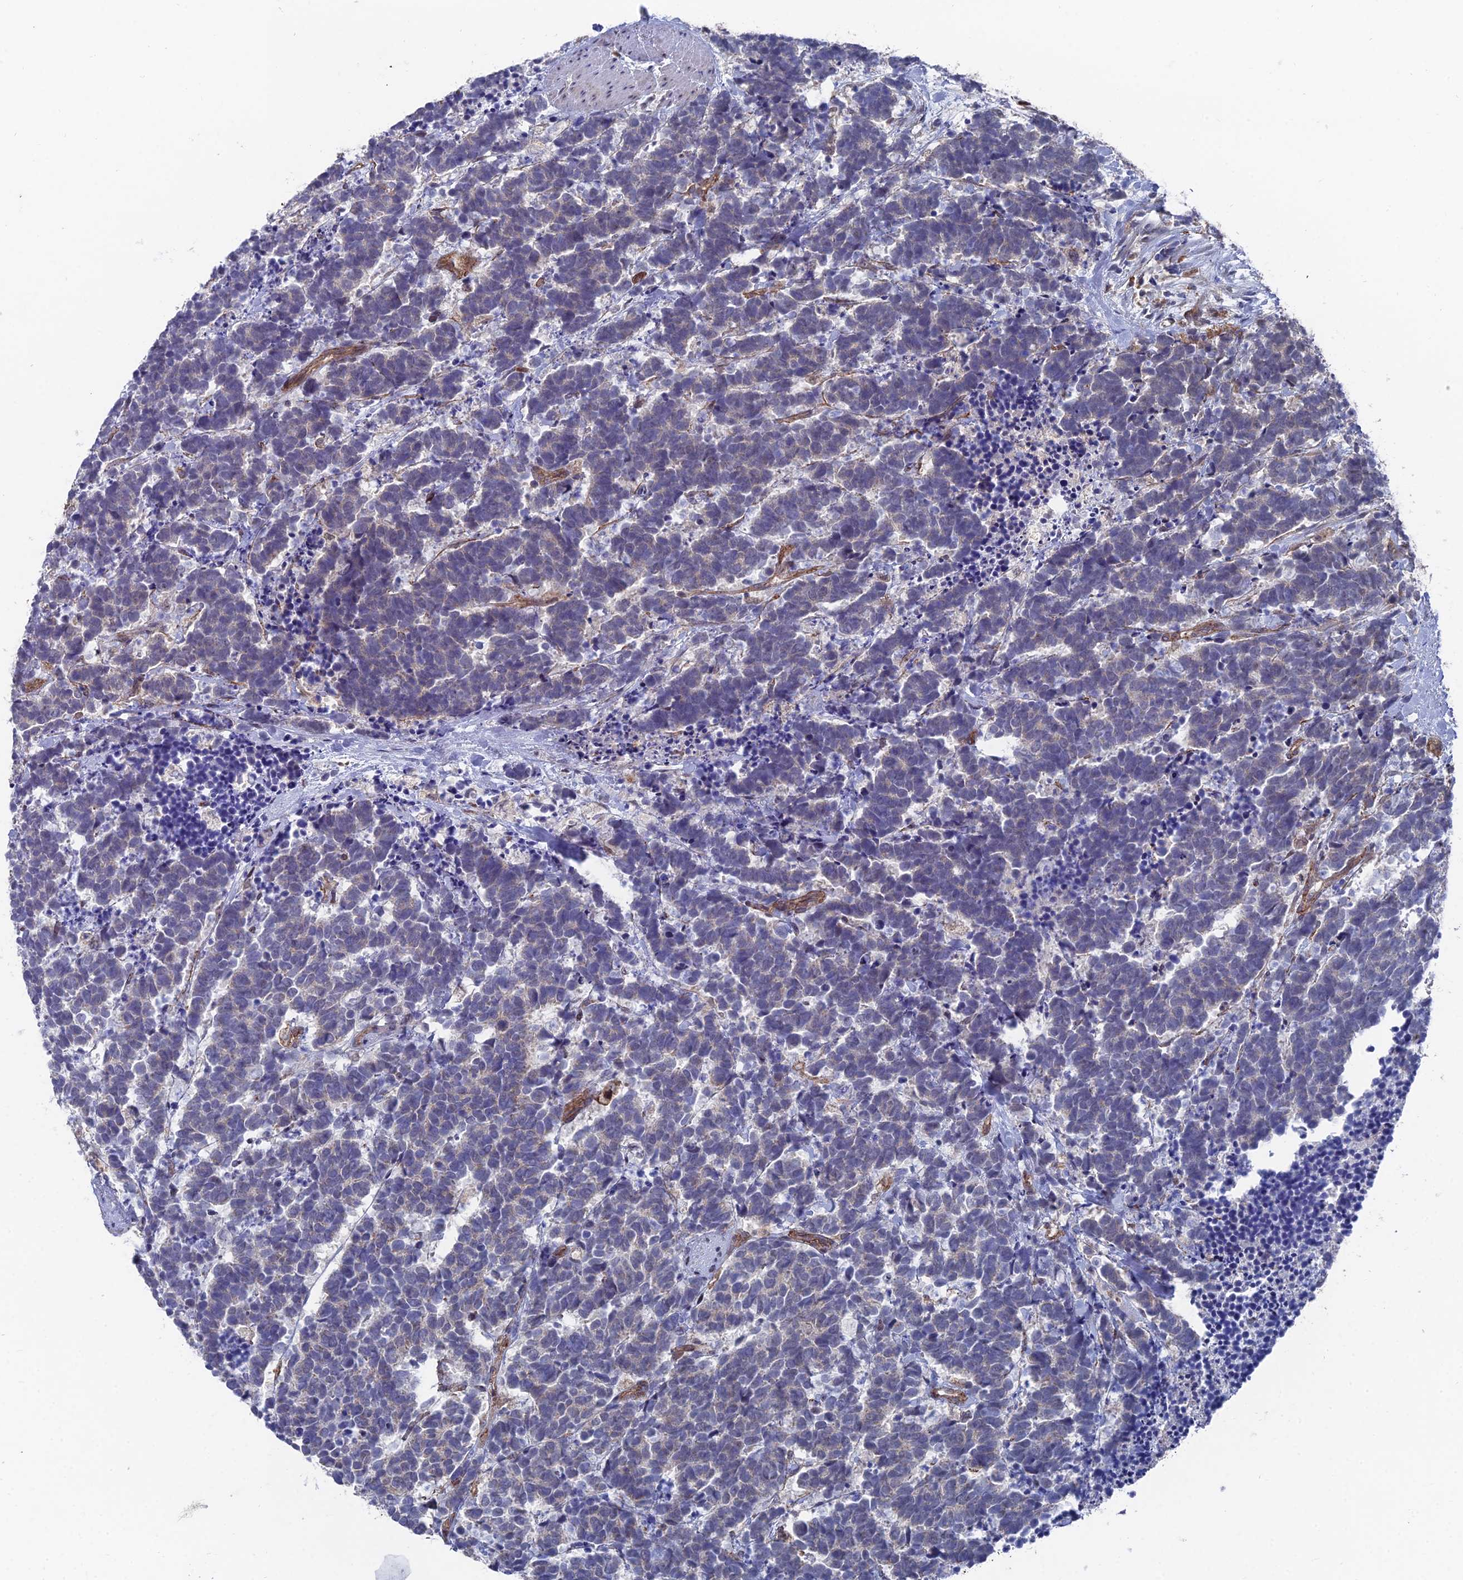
{"staining": {"intensity": "moderate", "quantity": "25%-75%", "location": "cytoplasmic/membranous"}, "tissue": "carcinoid", "cell_type": "Tumor cells", "image_type": "cancer", "snomed": [{"axis": "morphology", "description": "Carcinoma, NOS"}, {"axis": "morphology", "description": "Carcinoid, malignant, NOS"}, {"axis": "topography", "description": "Prostate"}], "caption": "Moderate cytoplasmic/membranous staining is appreciated in about 25%-75% of tumor cells in malignant carcinoid.", "gene": "UNC5D", "patient": {"sex": "male", "age": 57}}